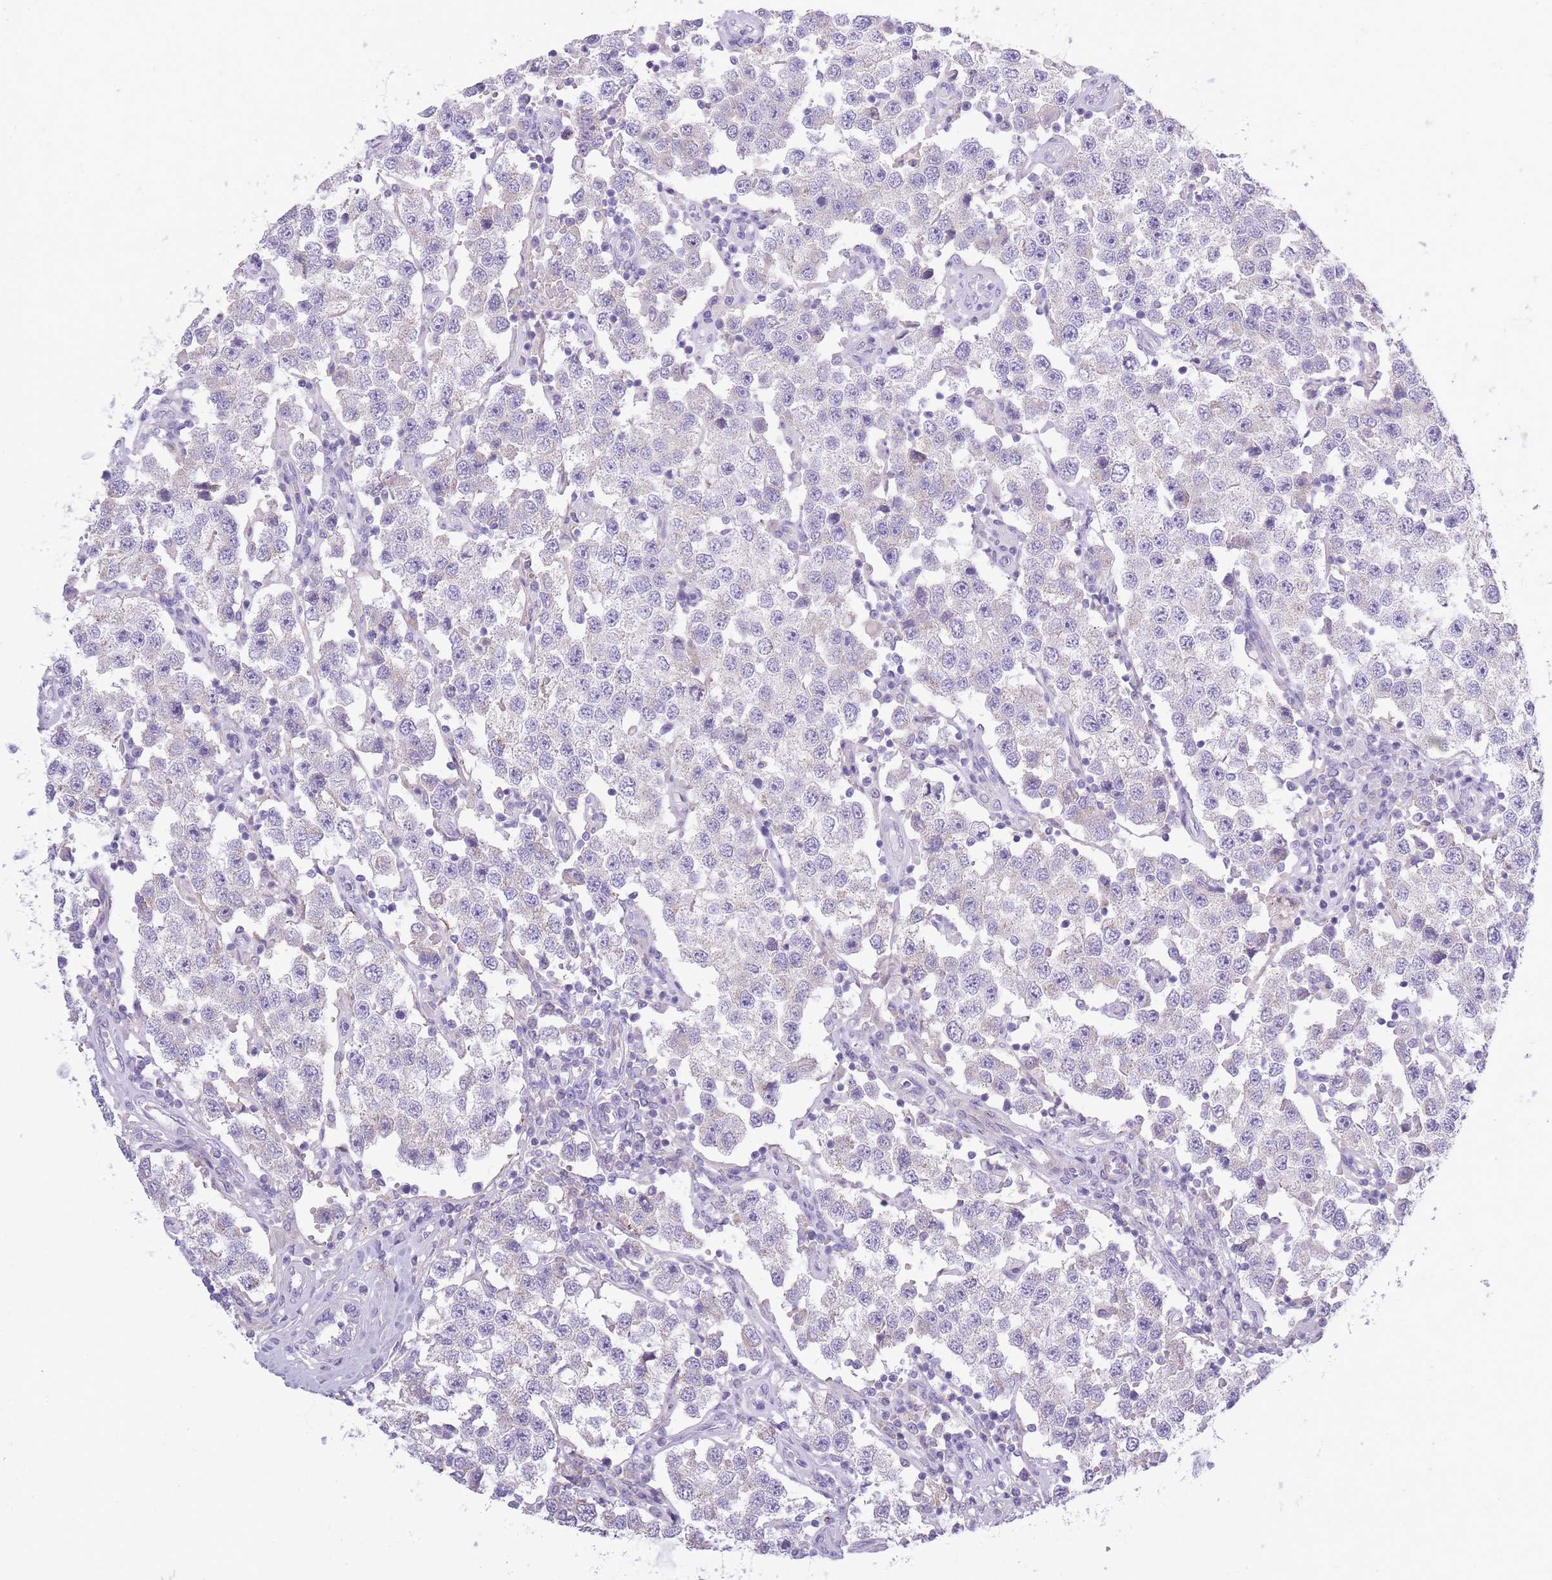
{"staining": {"intensity": "negative", "quantity": "none", "location": "none"}, "tissue": "testis cancer", "cell_type": "Tumor cells", "image_type": "cancer", "snomed": [{"axis": "morphology", "description": "Seminoma, NOS"}, {"axis": "topography", "description": "Testis"}], "caption": "Testis cancer stained for a protein using IHC shows no expression tumor cells.", "gene": "AP3M2", "patient": {"sex": "male", "age": 37}}